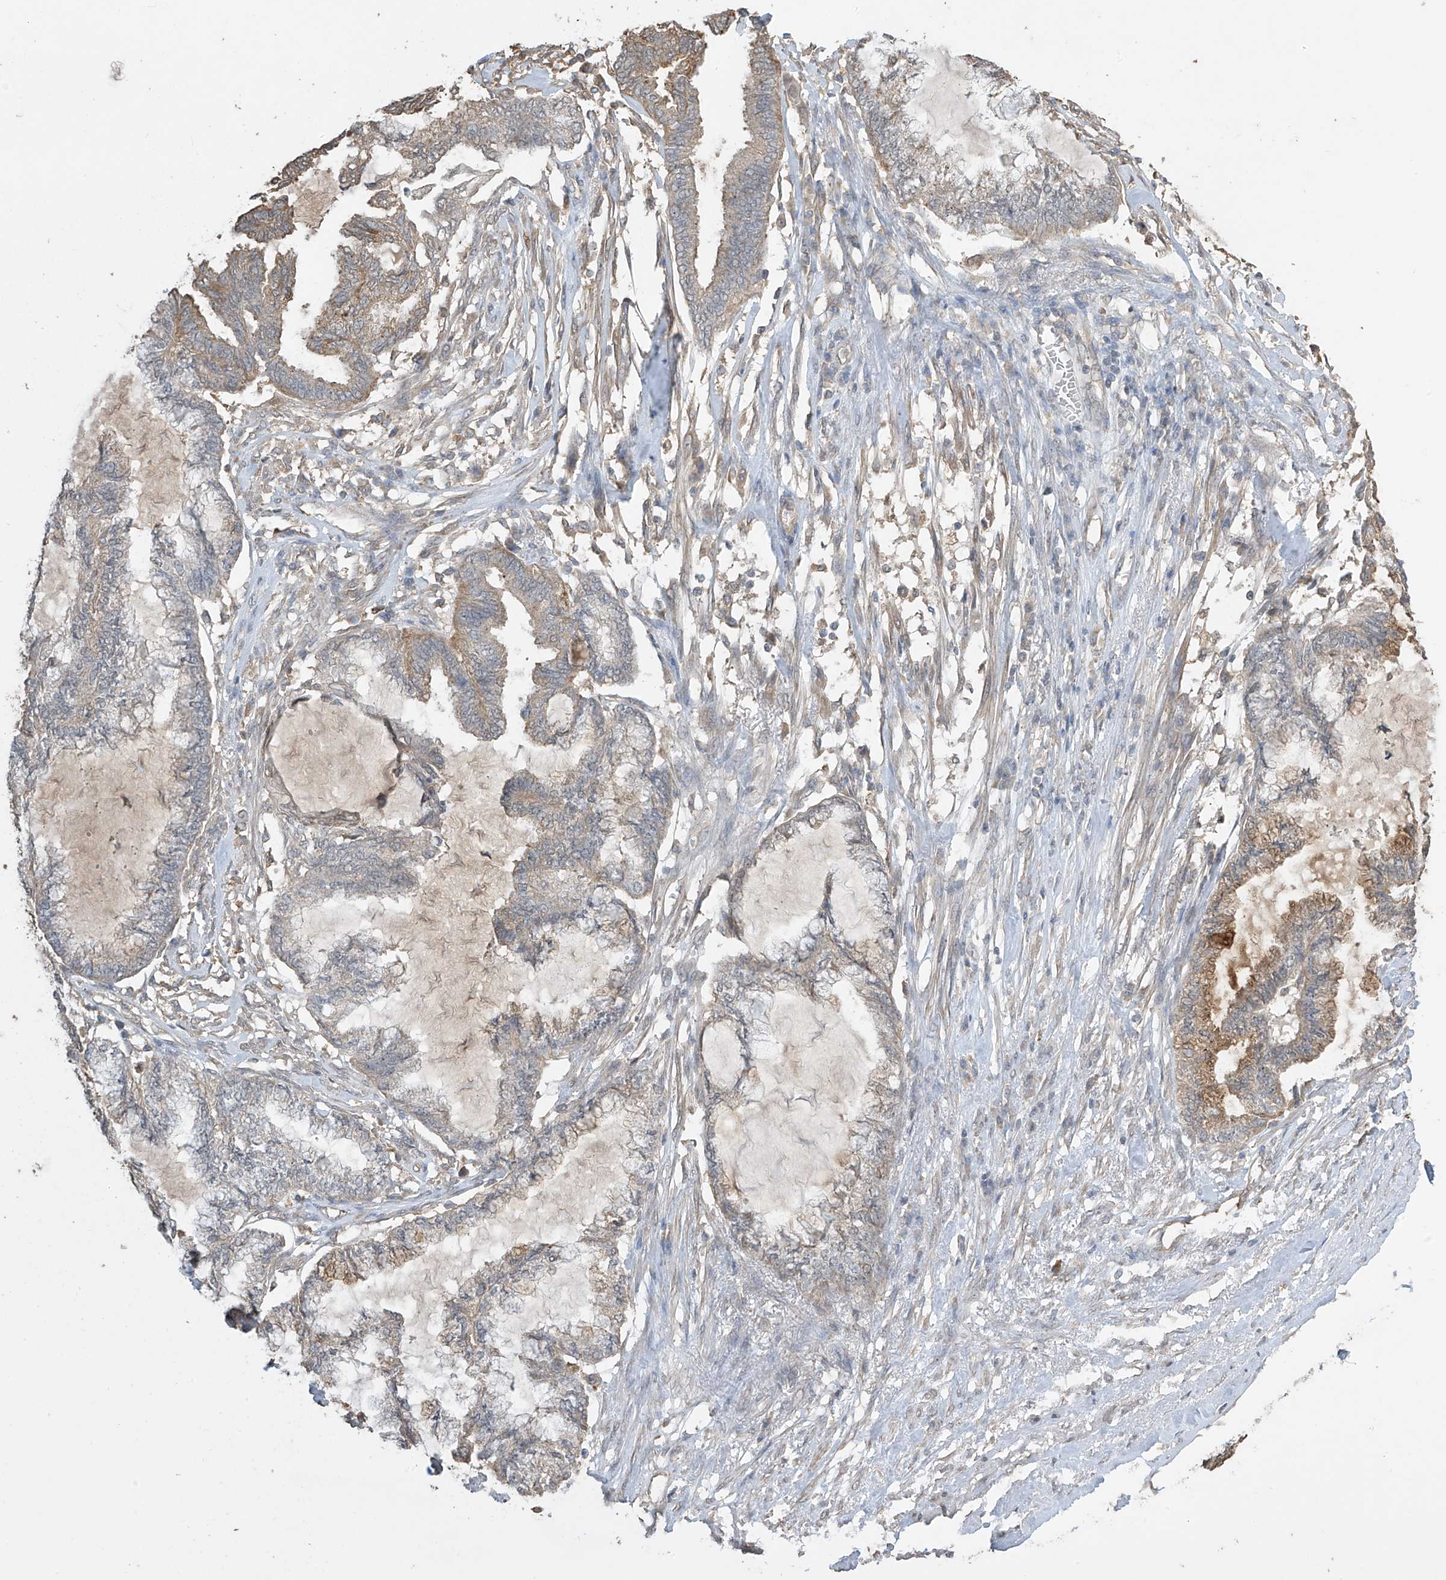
{"staining": {"intensity": "moderate", "quantity": "<25%", "location": "cytoplasmic/membranous"}, "tissue": "endometrial cancer", "cell_type": "Tumor cells", "image_type": "cancer", "snomed": [{"axis": "morphology", "description": "Adenocarcinoma, NOS"}, {"axis": "topography", "description": "Endometrium"}], "caption": "Immunohistochemistry (IHC) photomicrograph of human endometrial cancer stained for a protein (brown), which reveals low levels of moderate cytoplasmic/membranous positivity in approximately <25% of tumor cells.", "gene": "SLFN14", "patient": {"sex": "female", "age": 86}}